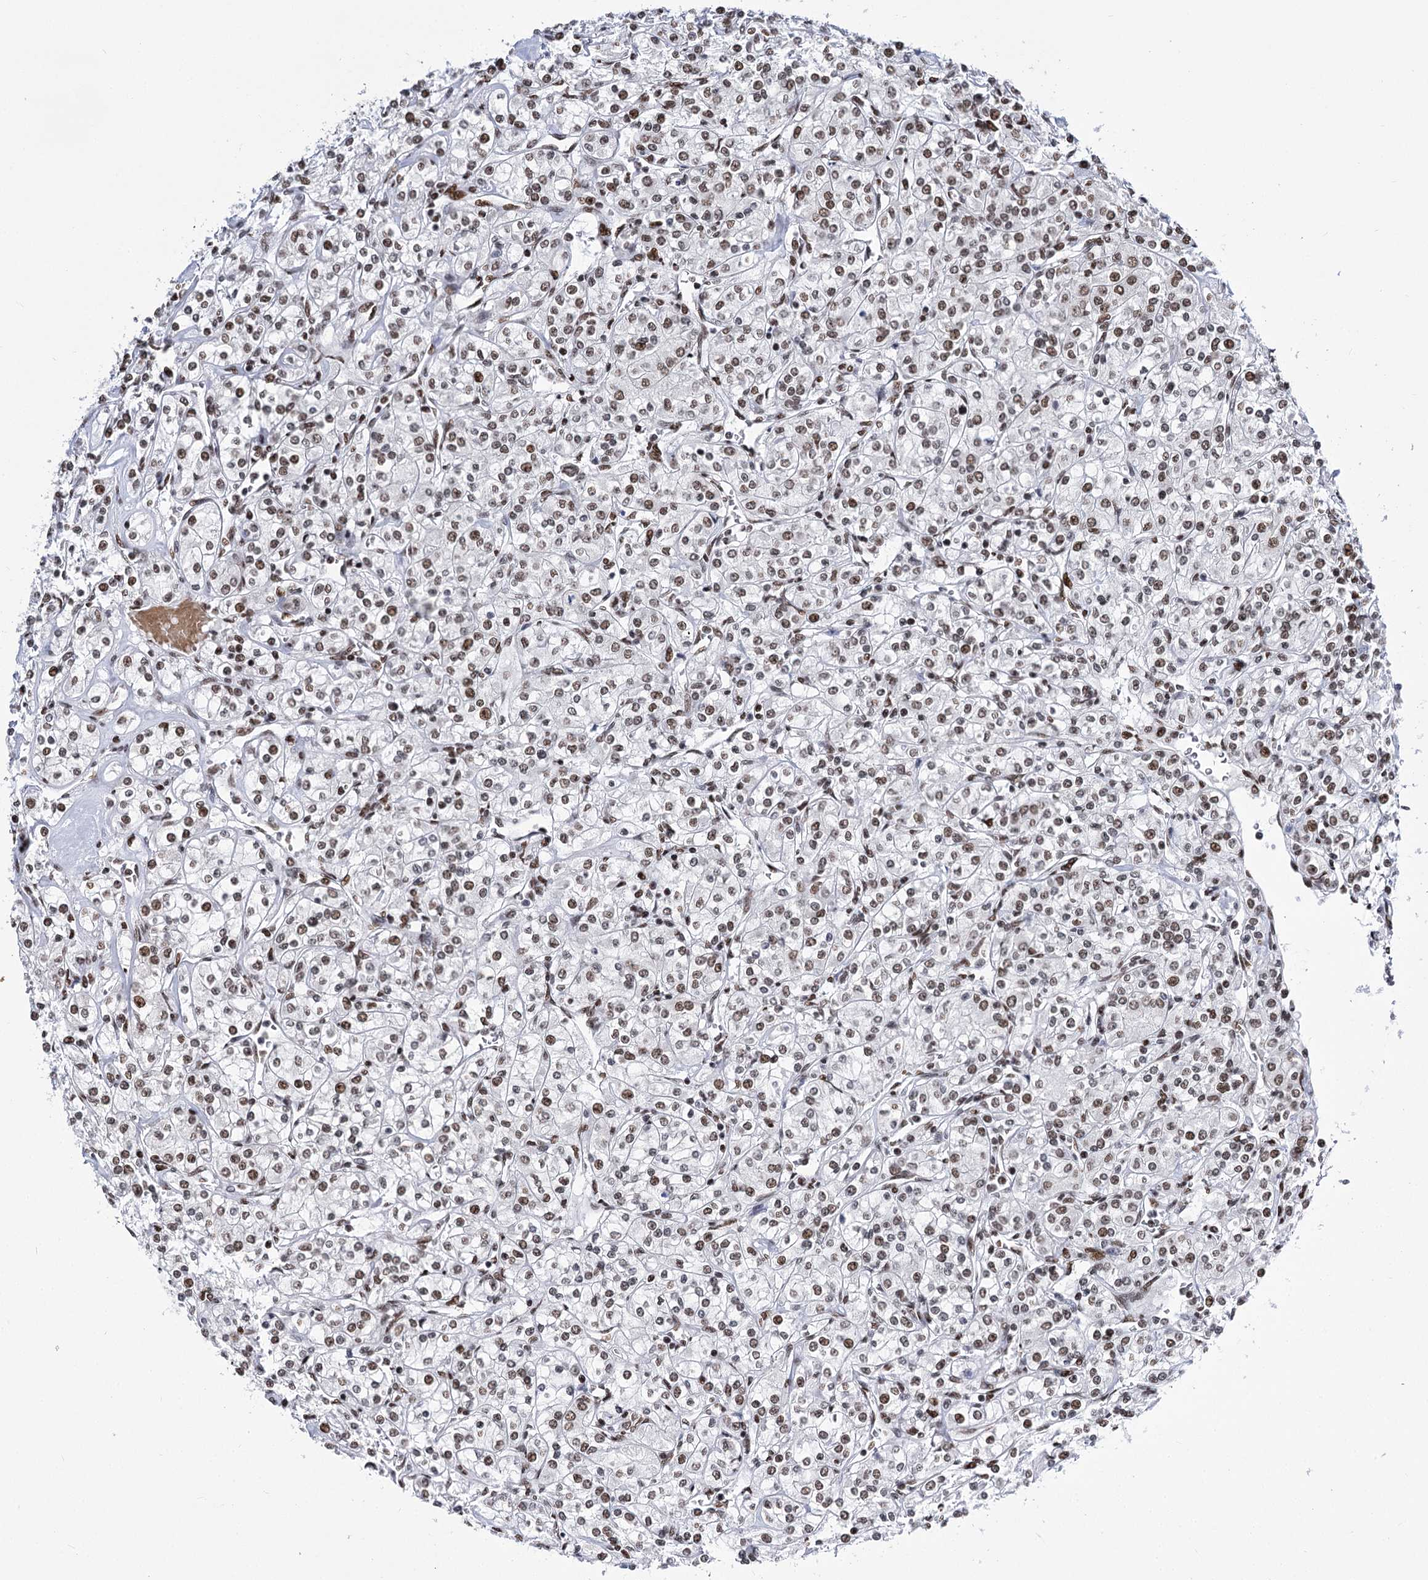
{"staining": {"intensity": "moderate", "quantity": "25%-75%", "location": "nuclear"}, "tissue": "renal cancer", "cell_type": "Tumor cells", "image_type": "cancer", "snomed": [{"axis": "morphology", "description": "Adenocarcinoma, NOS"}, {"axis": "topography", "description": "Kidney"}], "caption": "A high-resolution photomicrograph shows immunohistochemistry (IHC) staining of renal adenocarcinoma, which demonstrates moderate nuclear positivity in approximately 25%-75% of tumor cells.", "gene": "POU4F3", "patient": {"sex": "male", "age": 77}}